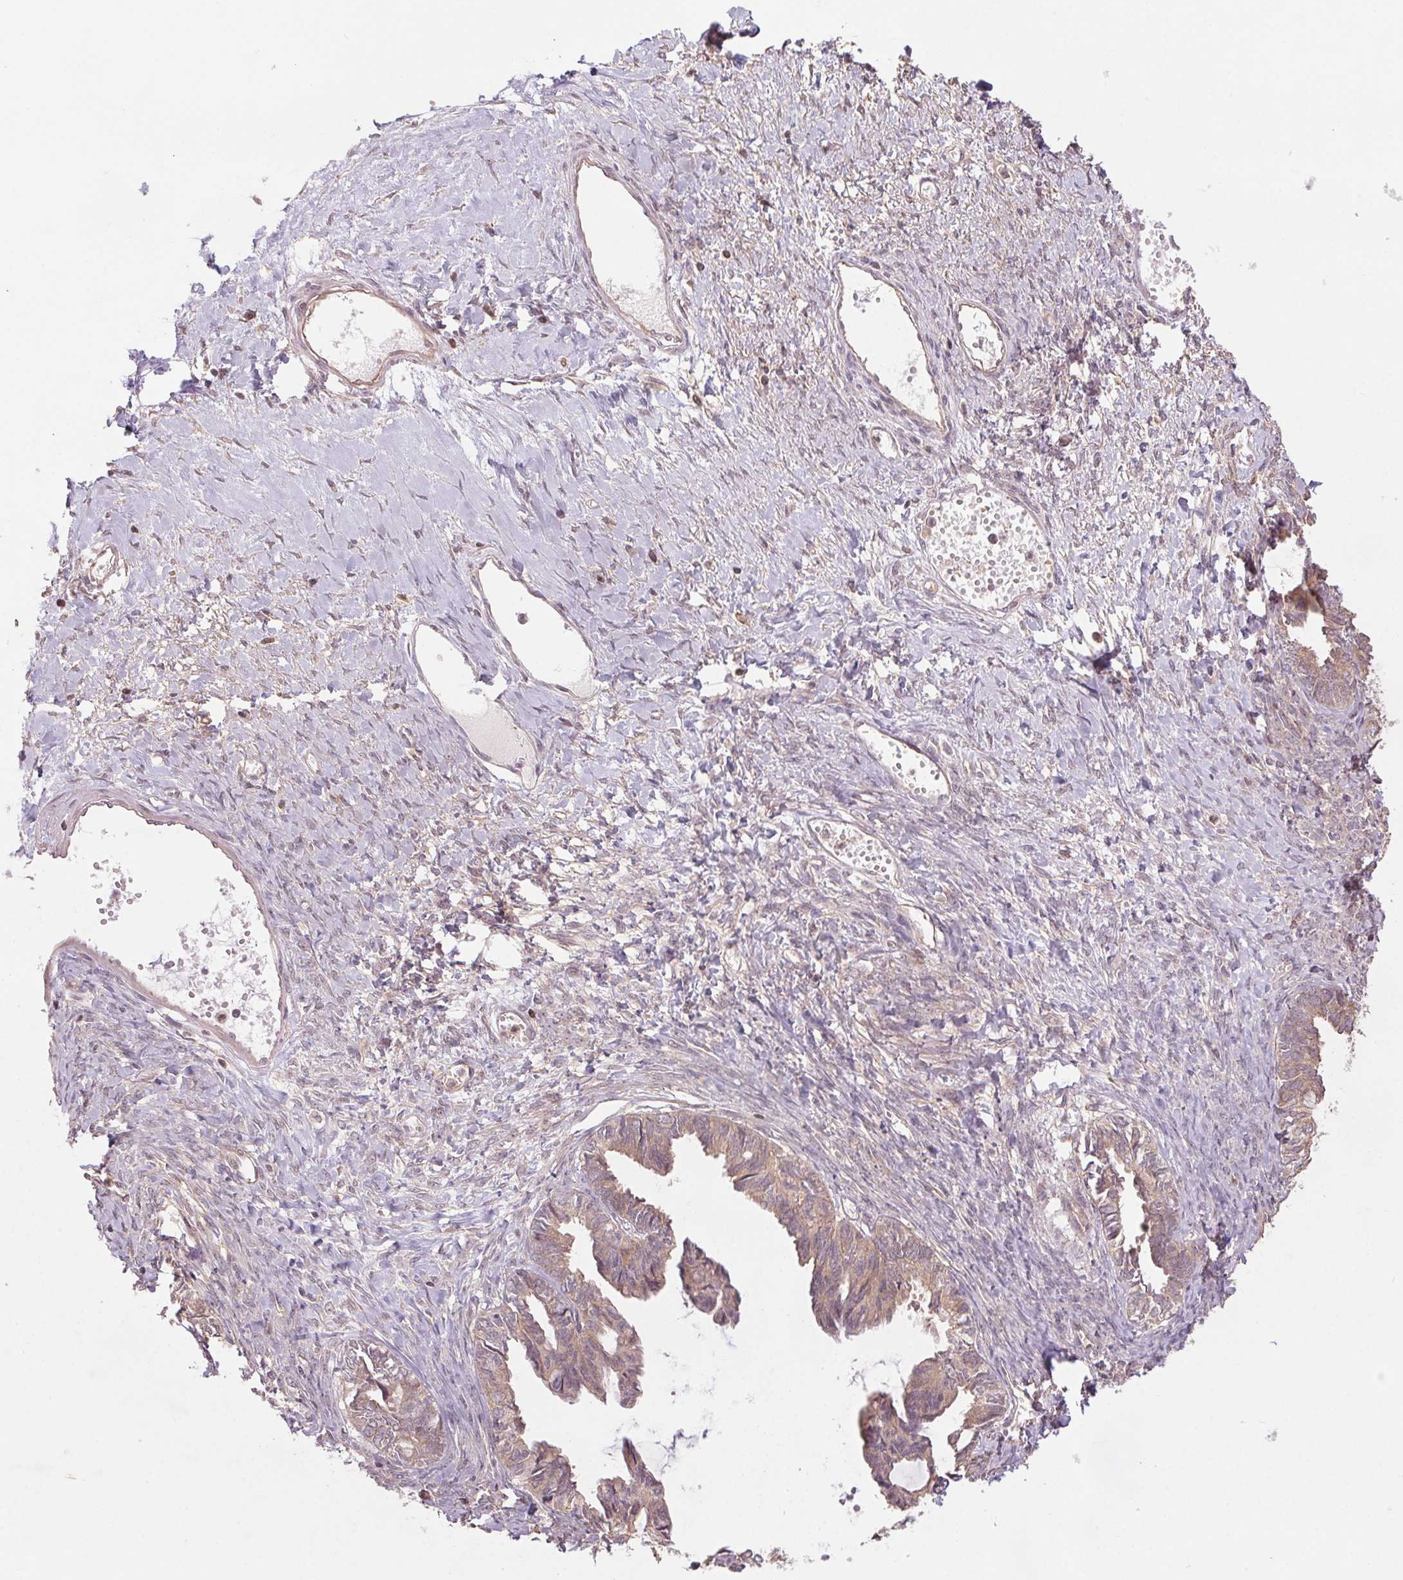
{"staining": {"intensity": "weak", "quantity": ">75%", "location": "cytoplasmic/membranous"}, "tissue": "ovarian cancer", "cell_type": "Tumor cells", "image_type": "cancer", "snomed": [{"axis": "morphology", "description": "Cystadenocarcinoma, mucinous, NOS"}, {"axis": "topography", "description": "Ovary"}], "caption": "Immunohistochemistry (IHC) micrograph of human mucinous cystadenocarcinoma (ovarian) stained for a protein (brown), which shows low levels of weak cytoplasmic/membranous staining in about >75% of tumor cells.", "gene": "TUBA3D", "patient": {"sex": "female", "age": 61}}